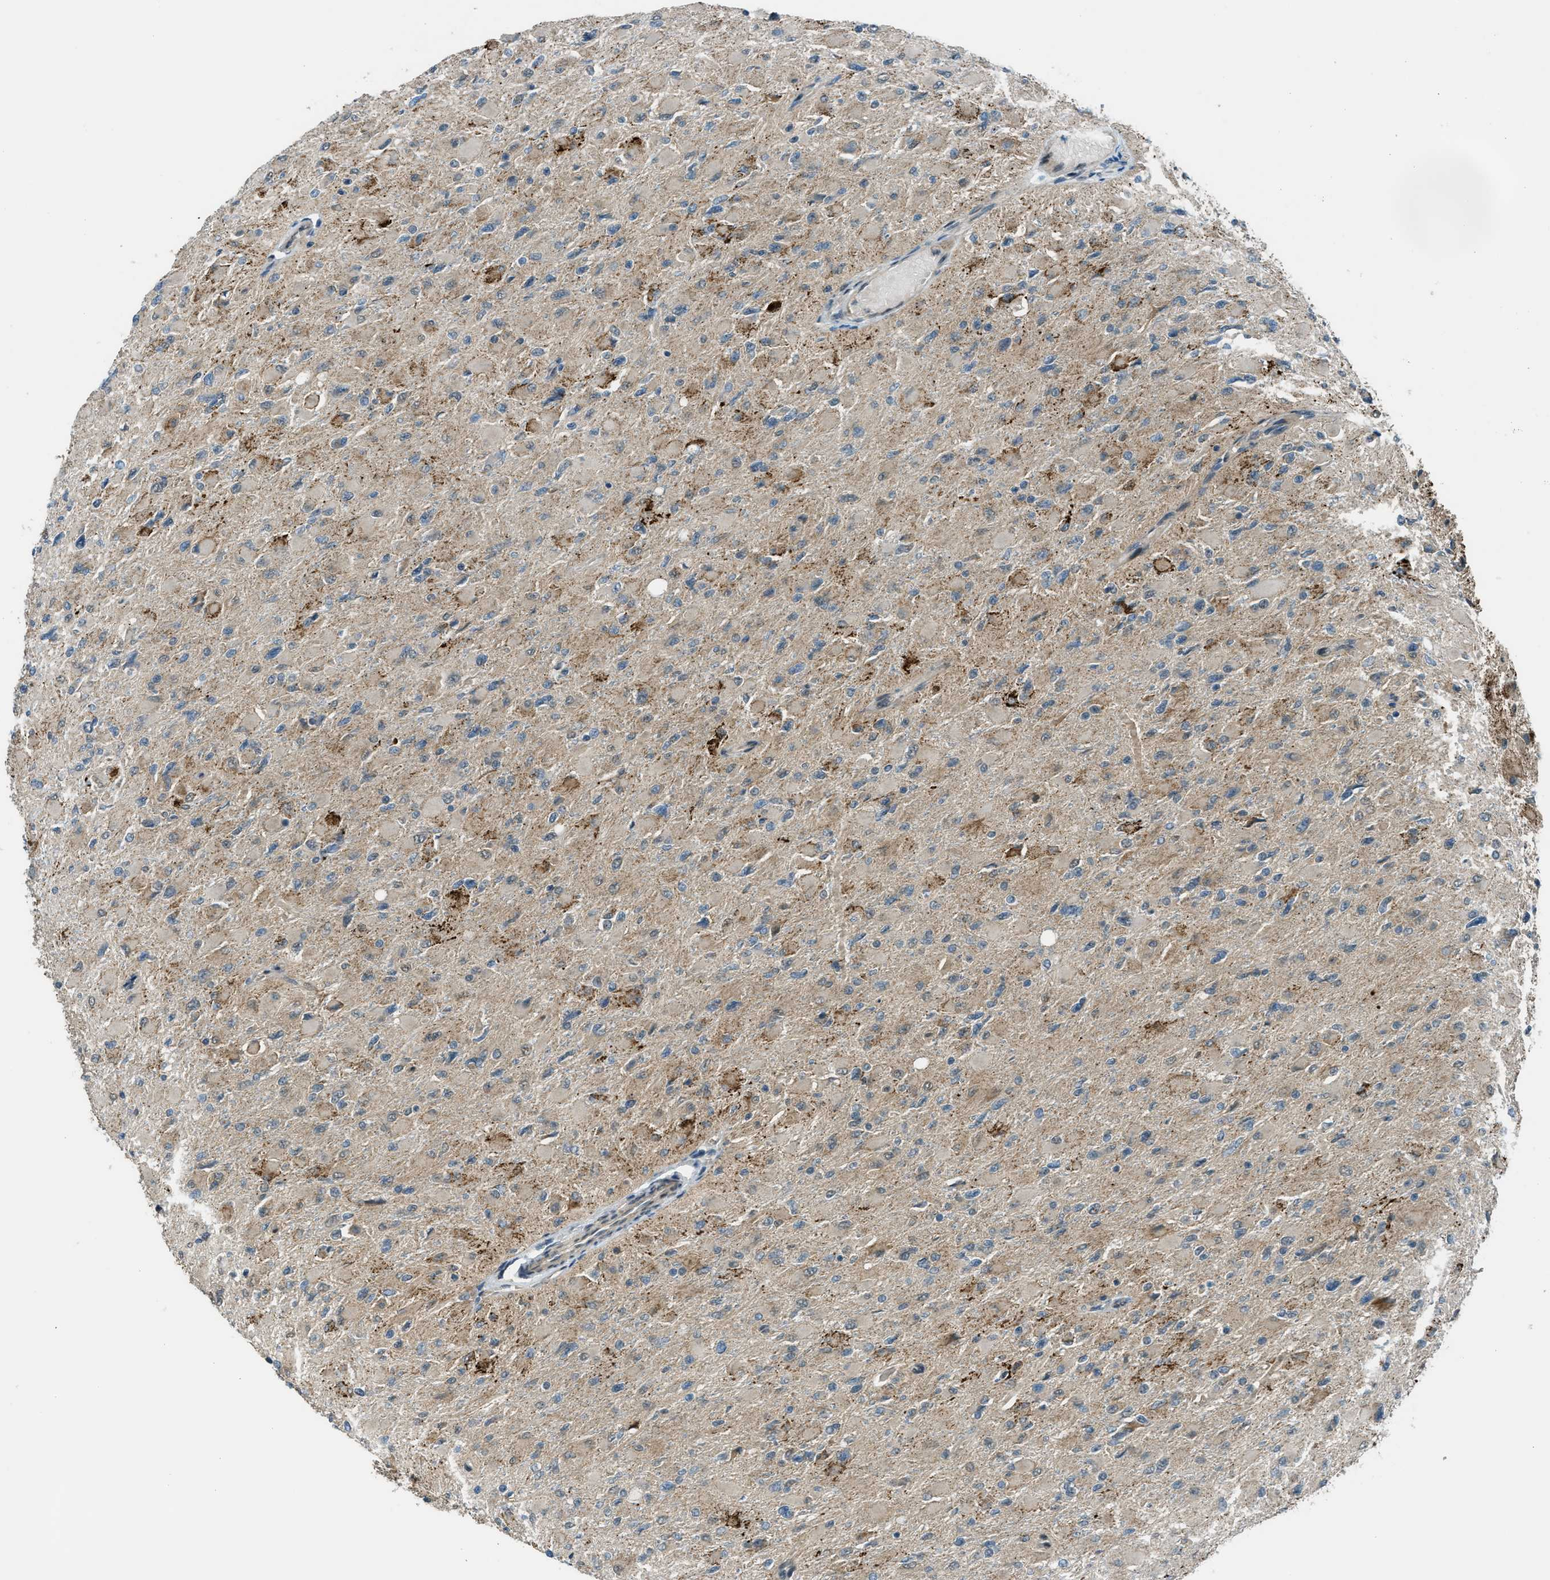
{"staining": {"intensity": "weak", "quantity": ">75%", "location": "cytoplasmic/membranous"}, "tissue": "glioma", "cell_type": "Tumor cells", "image_type": "cancer", "snomed": [{"axis": "morphology", "description": "Glioma, malignant, High grade"}, {"axis": "topography", "description": "Cerebral cortex"}], "caption": "A photomicrograph of glioma stained for a protein exhibits weak cytoplasmic/membranous brown staining in tumor cells. (Brightfield microscopy of DAB IHC at high magnification).", "gene": "NPEPL1", "patient": {"sex": "female", "age": 36}}